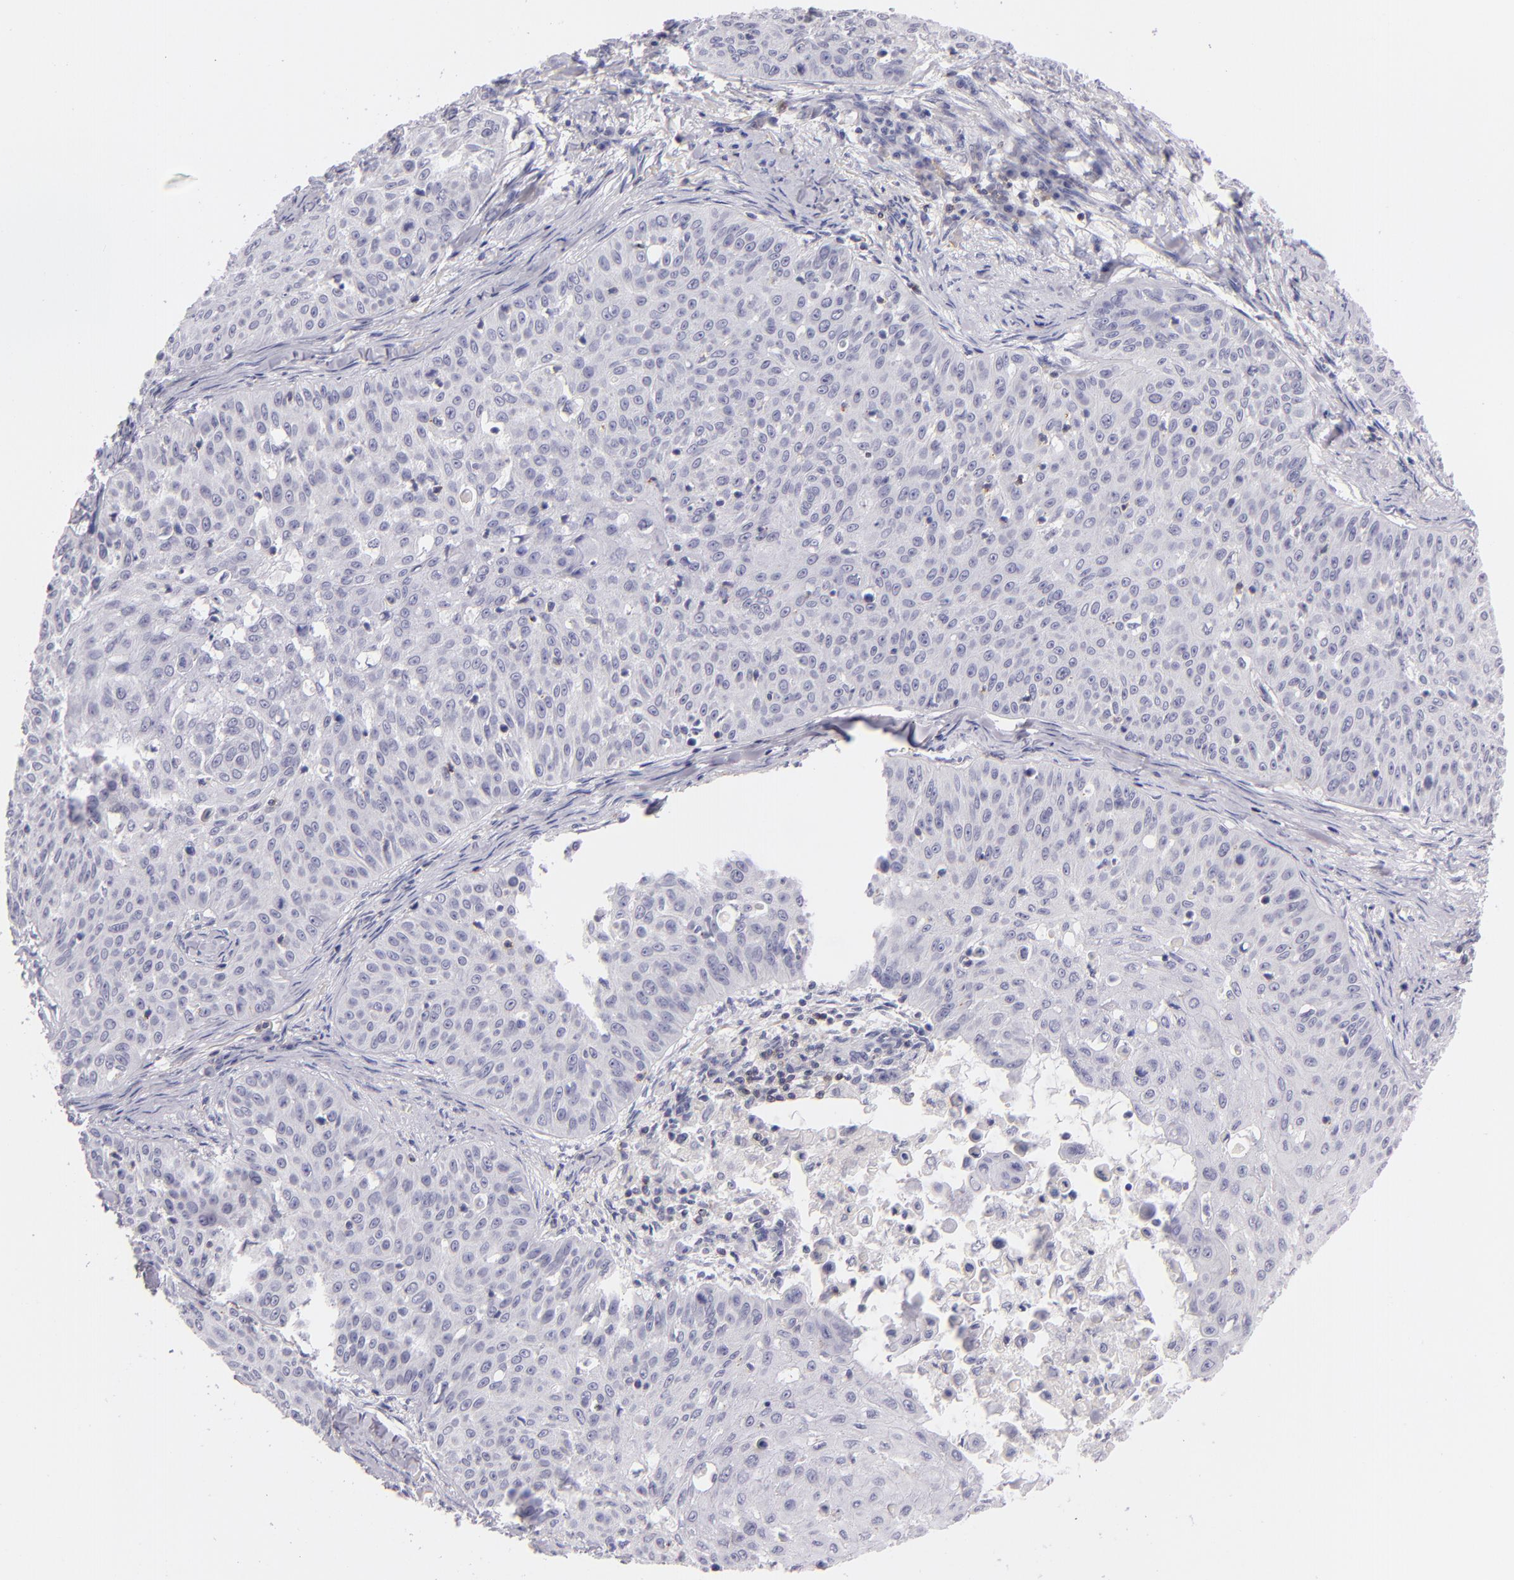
{"staining": {"intensity": "negative", "quantity": "none", "location": "none"}, "tissue": "skin cancer", "cell_type": "Tumor cells", "image_type": "cancer", "snomed": [{"axis": "morphology", "description": "Squamous cell carcinoma, NOS"}, {"axis": "topography", "description": "Skin"}], "caption": "Tumor cells are negative for protein expression in human squamous cell carcinoma (skin).", "gene": "CD48", "patient": {"sex": "male", "age": 82}}